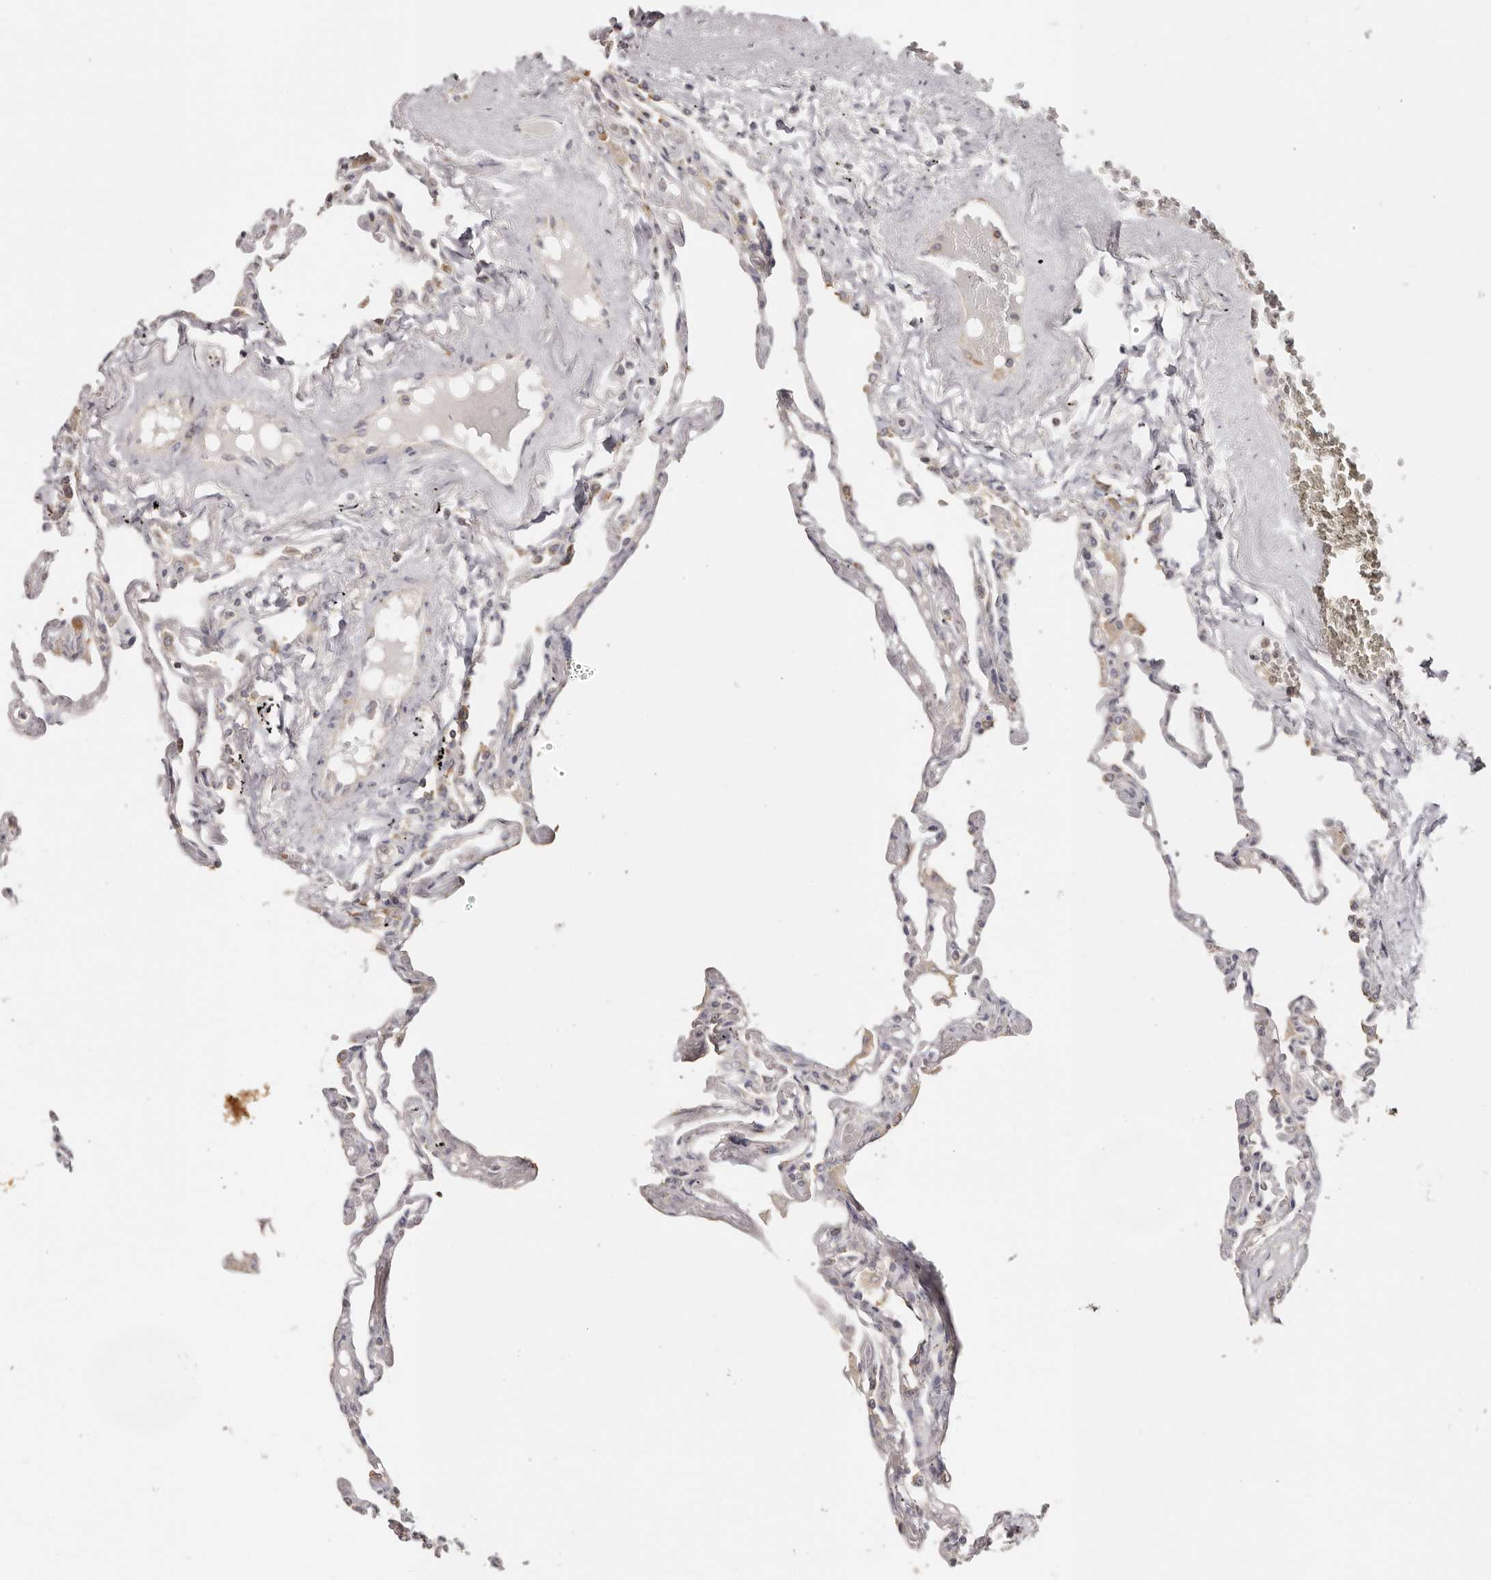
{"staining": {"intensity": "moderate", "quantity": "<25%", "location": "cytoplasmic/membranous"}, "tissue": "lung", "cell_type": "Alveolar cells", "image_type": "normal", "snomed": [{"axis": "morphology", "description": "Normal tissue, NOS"}, {"axis": "topography", "description": "Lung"}], "caption": "Protein analysis of benign lung exhibits moderate cytoplasmic/membranous positivity in approximately <25% of alveolar cells. (DAB (3,3'-diaminobenzidine) IHC, brown staining for protein, blue staining for nuclei).", "gene": "EEF1E1", "patient": {"sex": "female", "age": 67}}